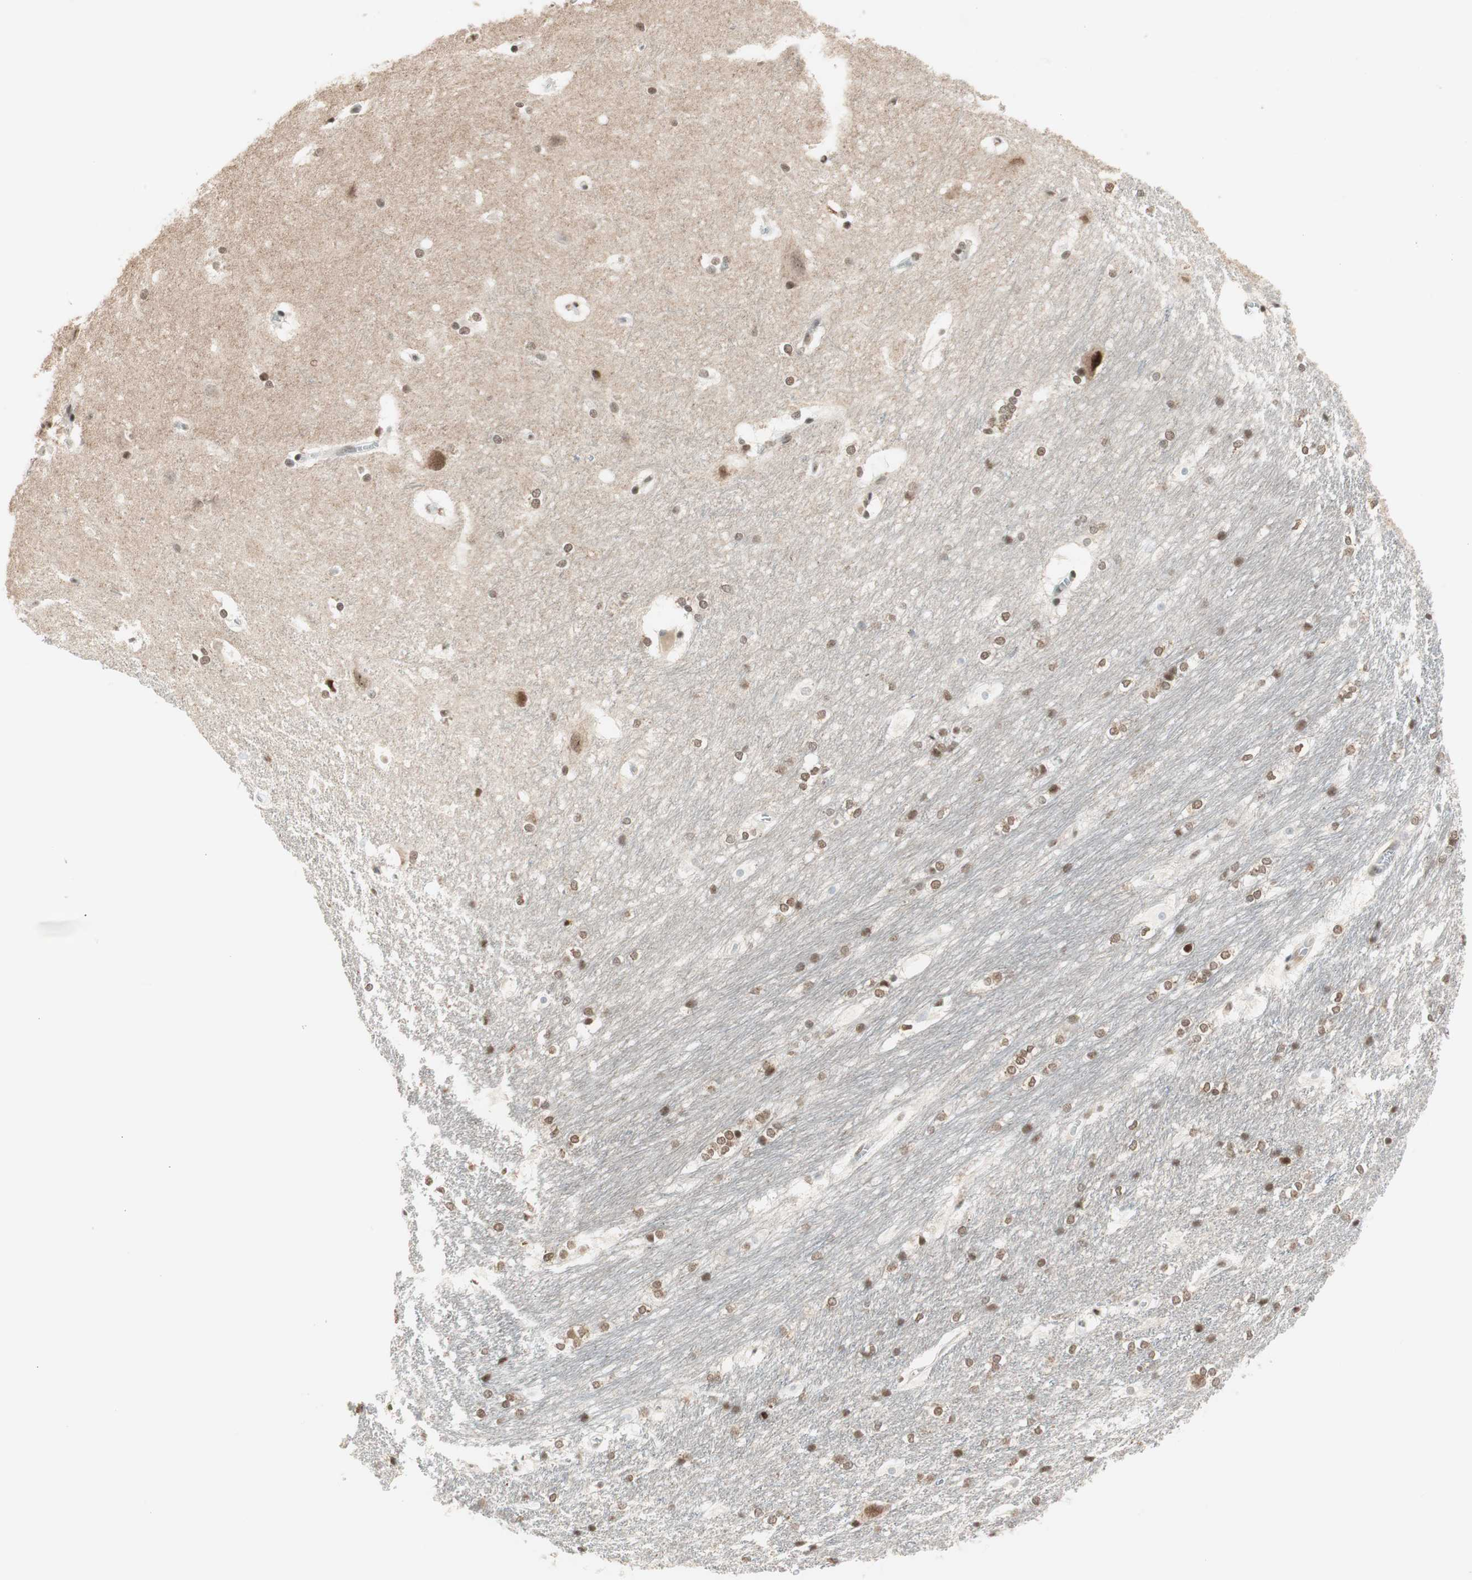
{"staining": {"intensity": "moderate", "quantity": ">75%", "location": "nuclear"}, "tissue": "hippocampus", "cell_type": "Glial cells", "image_type": "normal", "snomed": [{"axis": "morphology", "description": "Normal tissue, NOS"}, {"axis": "topography", "description": "Hippocampus"}], "caption": "Glial cells show moderate nuclear expression in about >75% of cells in unremarkable hippocampus. The staining is performed using DAB brown chromogen to label protein expression. The nuclei are counter-stained blue using hematoxylin.", "gene": "SMARCE1", "patient": {"sex": "female", "age": 19}}